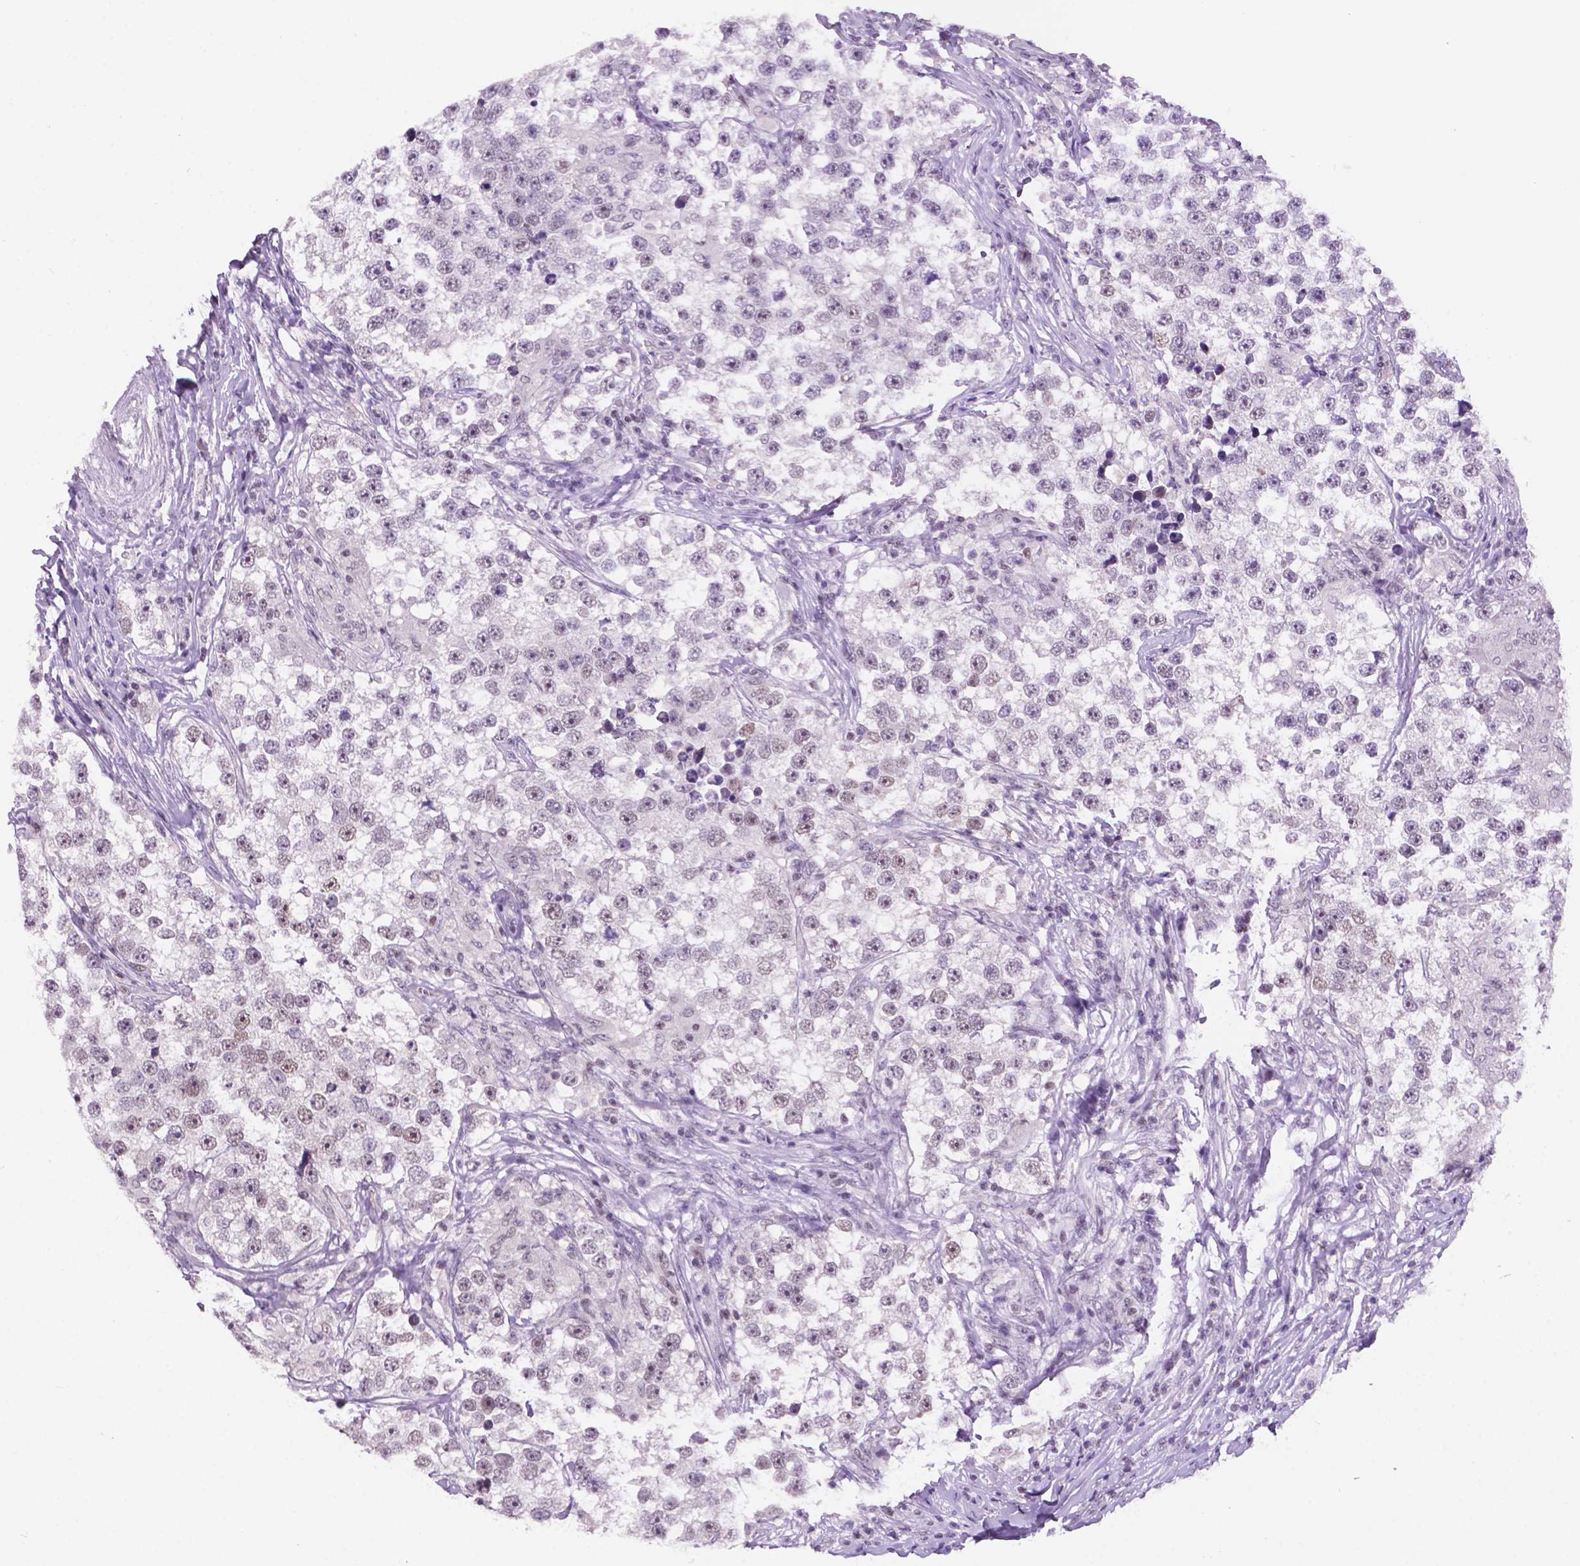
{"staining": {"intensity": "weak", "quantity": "<25%", "location": "nuclear"}, "tissue": "testis cancer", "cell_type": "Tumor cells", "image_type": "cancer", "snomed": [{"axis": "morphology", "description": "Seminoma, NOS"}, {"axis": "topography", "description": "Testis"}], "caption": "IHC micrograph of human testis cancer (seminoma) stained for a protein (brown), which shows no positivity in tumor cells. The staining is performed using DAB brown chromogen with nuclei counter-stained in using hematoxylin.", "gene": "NCOR1", "patient": {"sex": "male", "age": 46}}